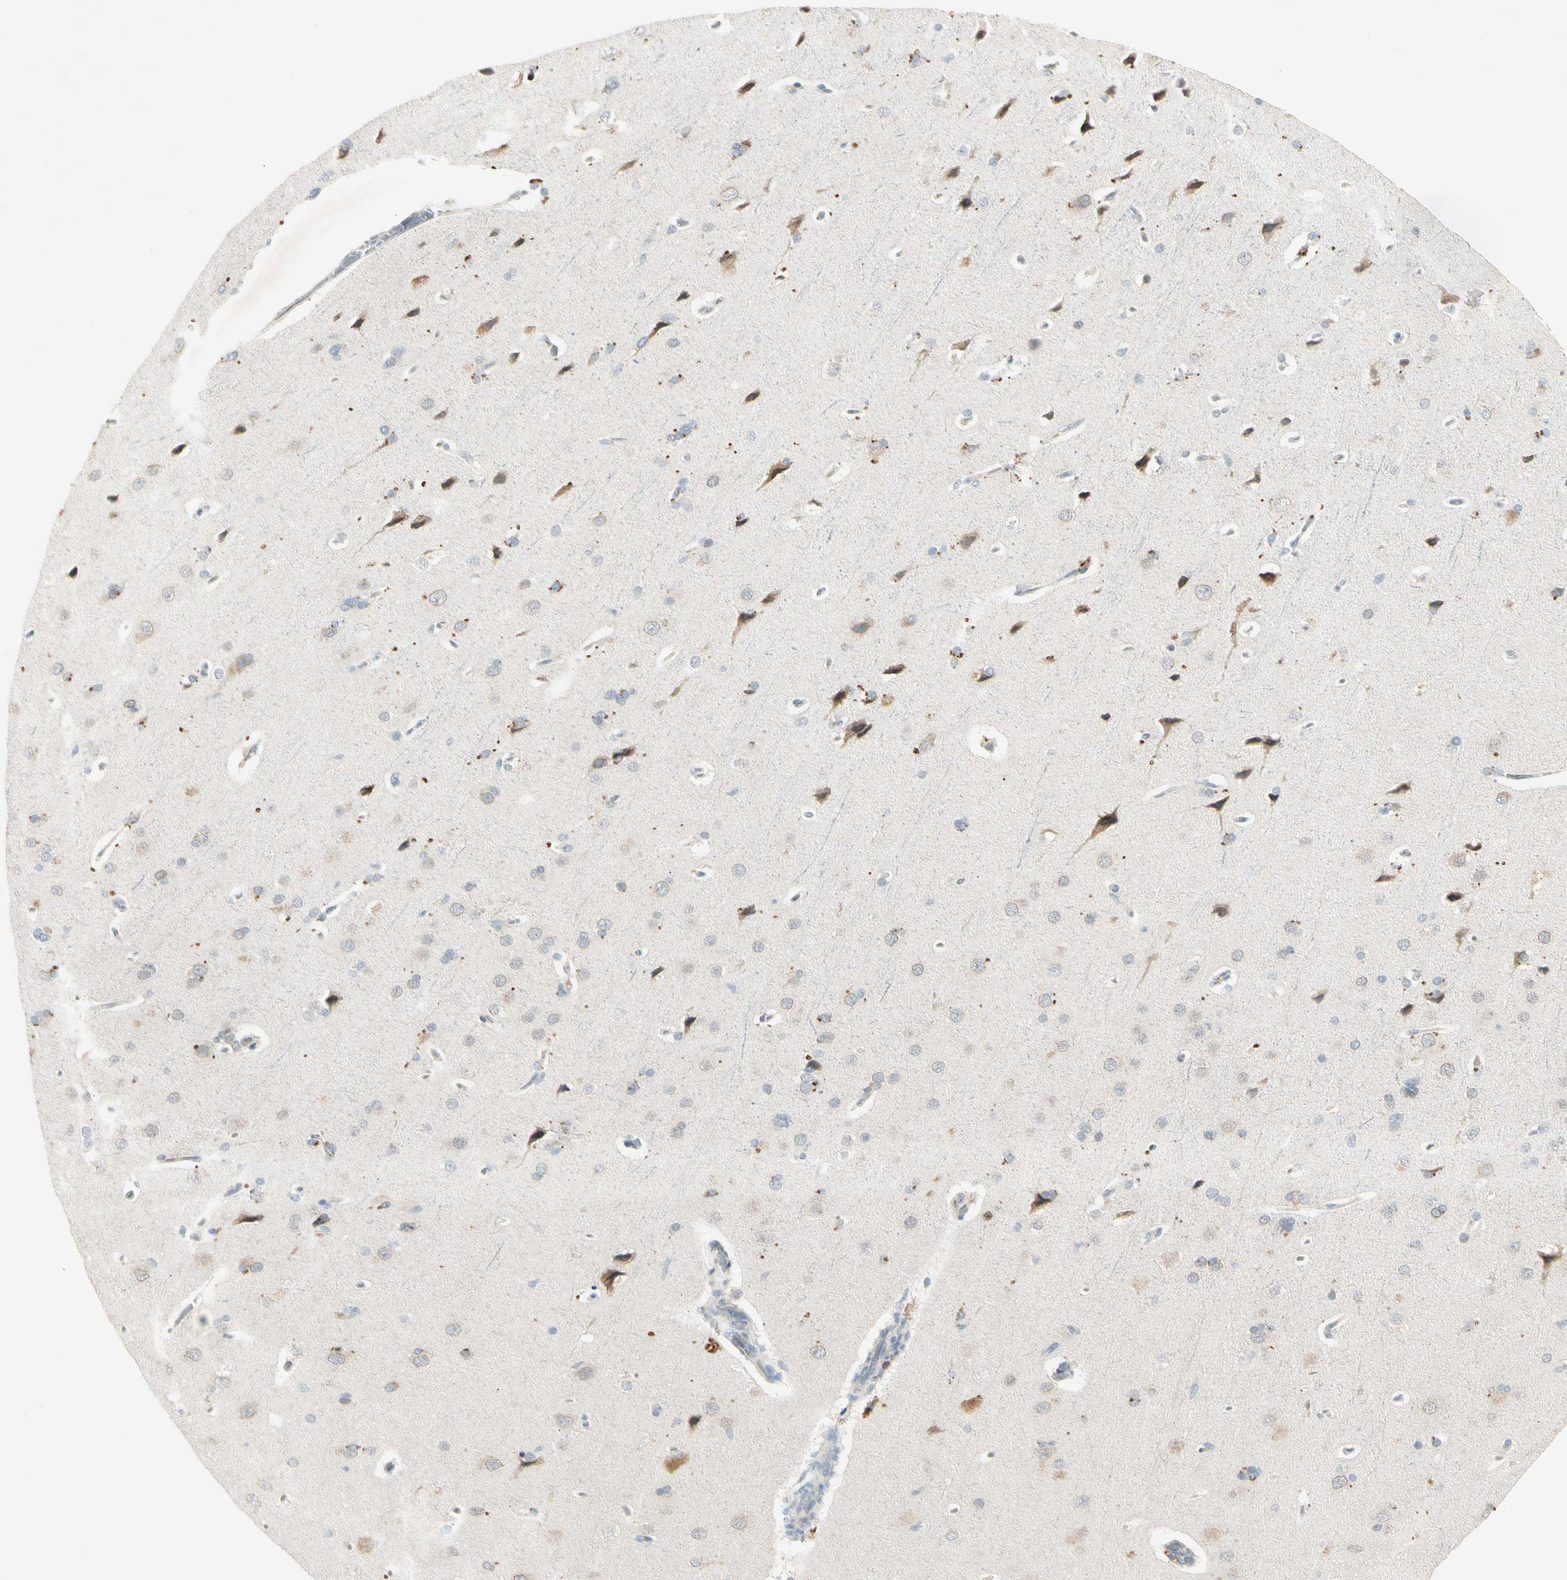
{"staining": {"intensity": "weak", "quantity": ">75%", "location": "cytoplasmic/membranous"}, "tissue": "cerebral cortex", "cell_type": "Endothelial cells", "image_type": "normal", "snomed": [{"axis": "morphology", "description": "Normal tissue, NOS"}, {"axis": "topography", "description": "Cerebral cortex"}], "caption": "Immunohistochemistry (DAB) staining of normal cerebral cortex reveals weak cytoplasmic/membranous protein expression in about >75% of endothelial cells.", "gene": "PITX1", "patient": {"sex": "male", "age": 62}}